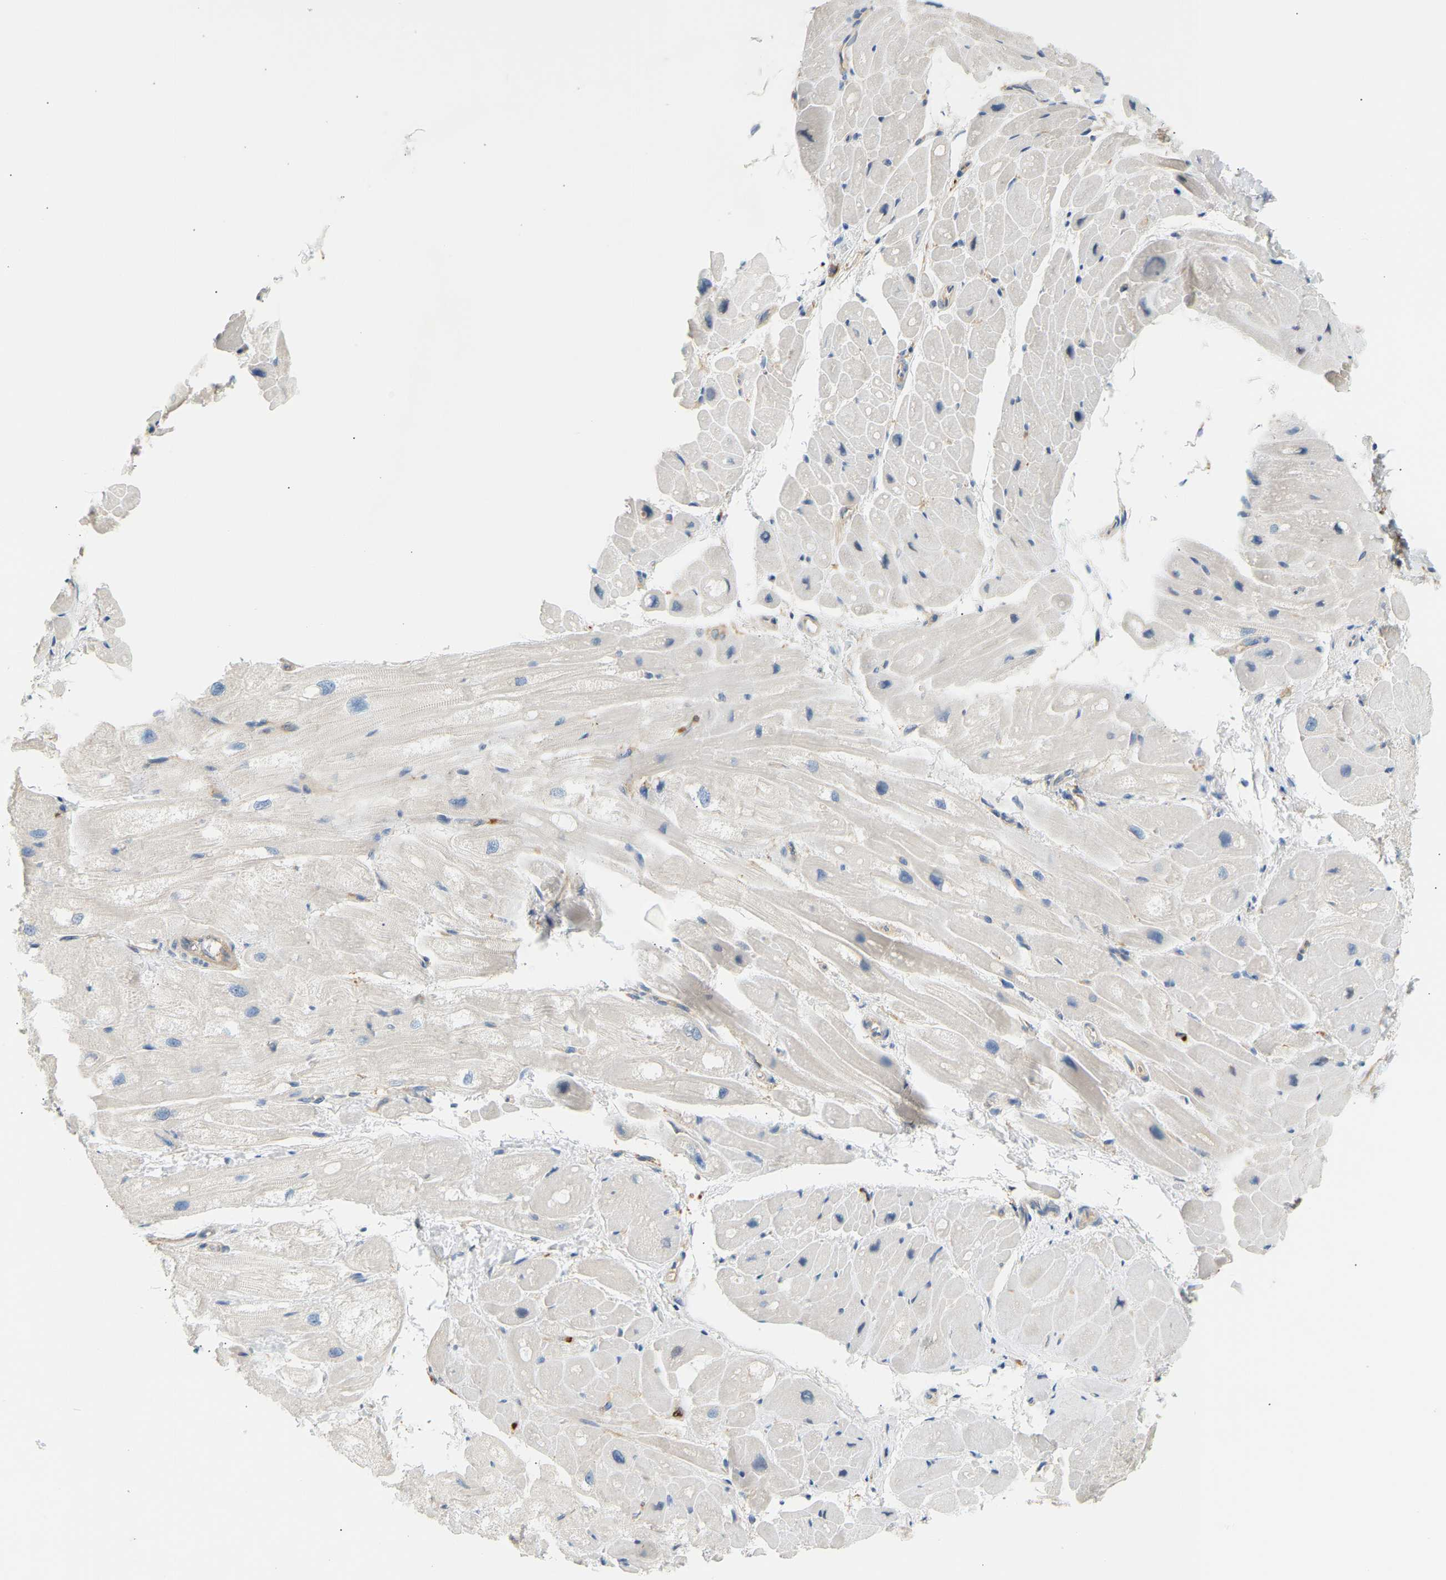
{"staining": {"intensity": "negative", "quantity": "none", "location": "none"}, "tissue": "heart muscle", "cell_type": "Cardiomyocytes", "image_type": "normal", "snomed": [{"axis": "morphology", "description": "Normal tissue, NOS"}, {"axis": "topography", "description": "Heart"}], "caption": "An immunohistochemistry photomicrograph of benign heart muscle is shown. There is no staining in cardiomyocytes of heart muscle. (DAB IHC, high magnification).", "gene": "FNBP1", "patient": {"sex": "male", "age": 49}}